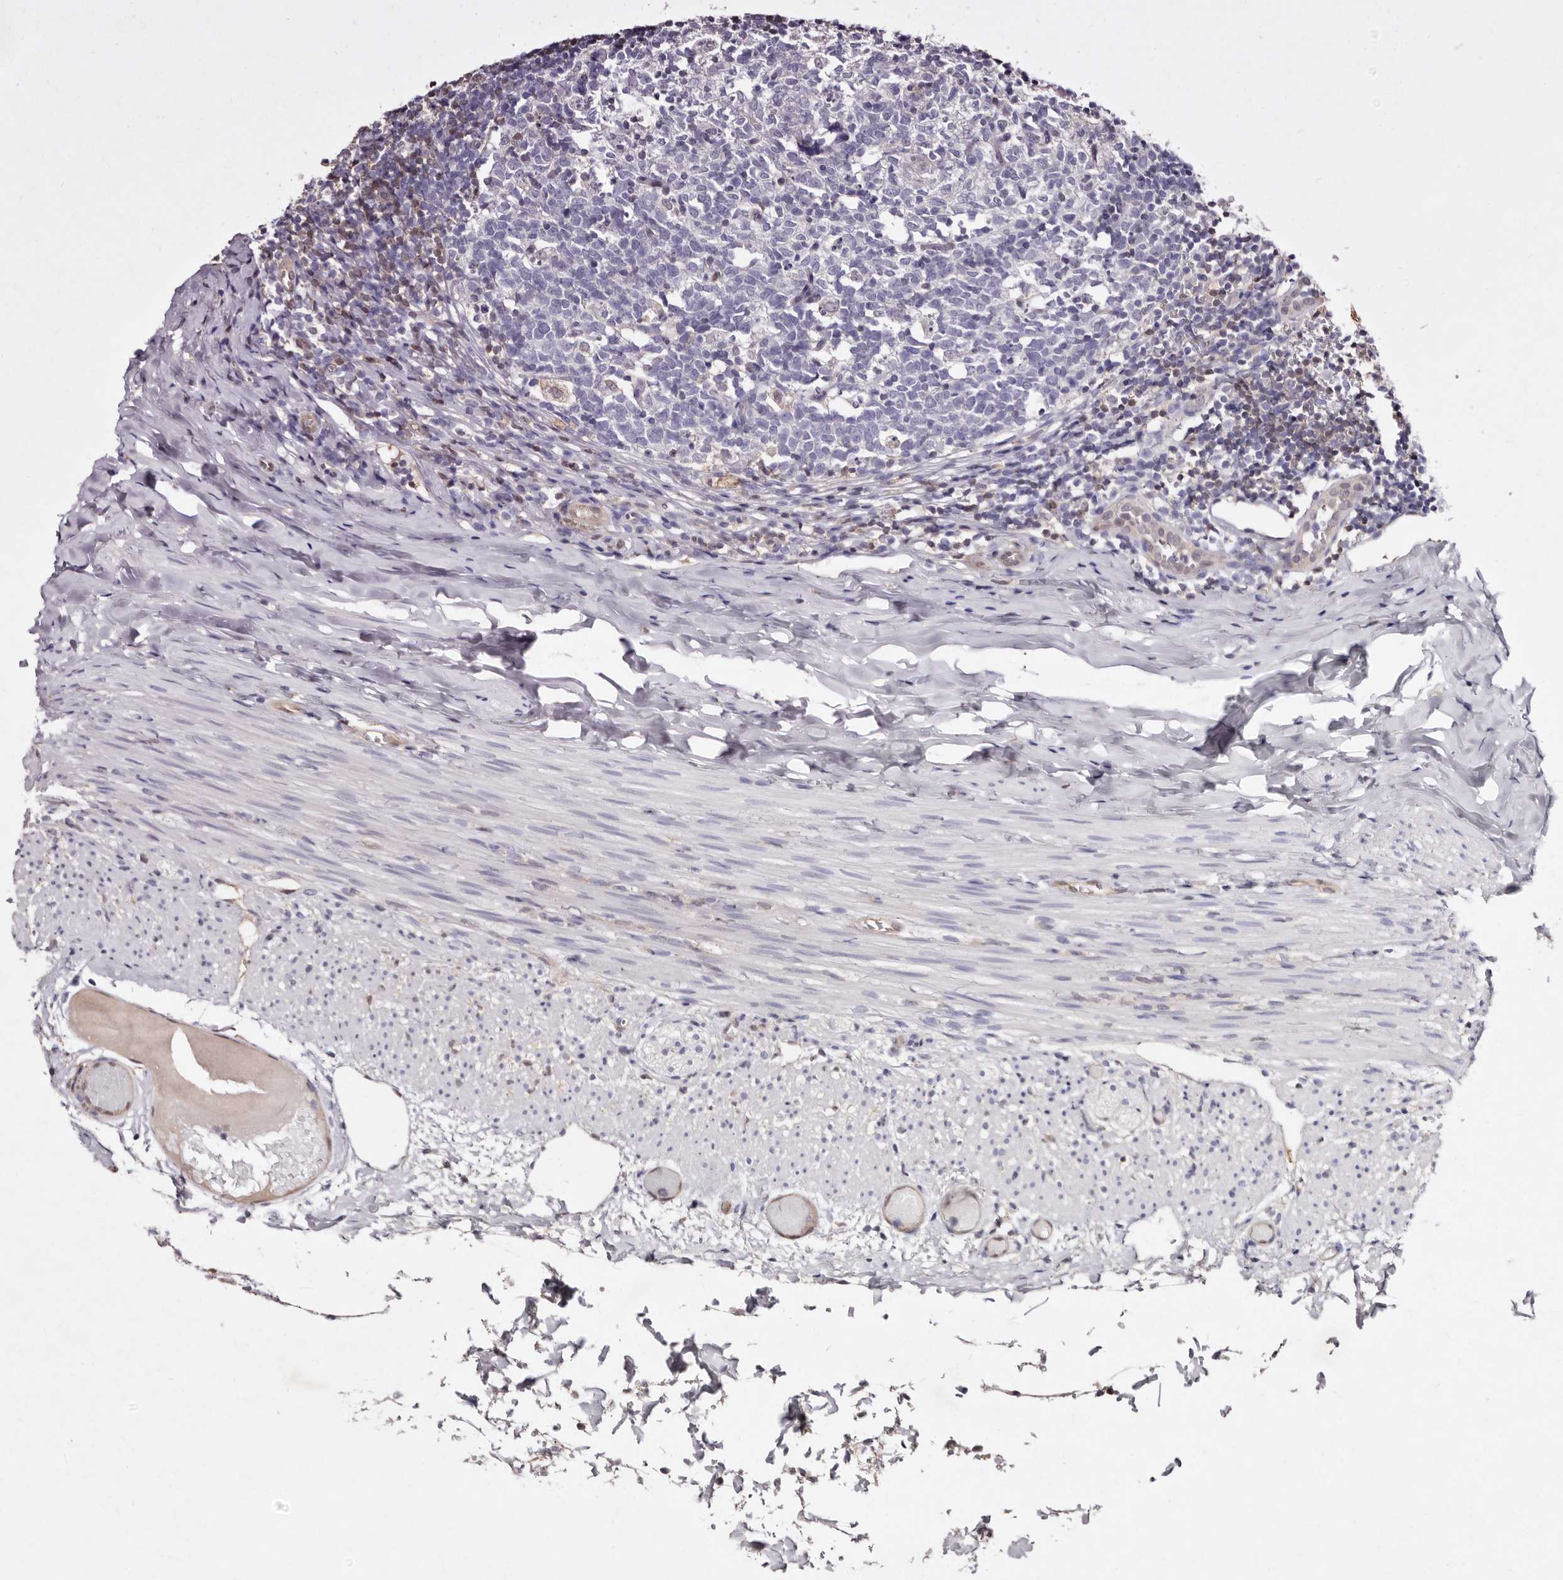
{"staining": {"intensity": "moderate", "quantity": ">75%", "location": "cytoplasmic/membranous"}, "tissue": "appendix", "cell_type": "Glandular cells", "image_type": "normal", "snomed": [{"axis": "morphology", "description": "Normal tissue, NOS"}, {"axis": "topography", "description": "Appendix"}], "caption": "Brown immunohistochemical staining in normal appendix shows moderate cytoplasmic/membranous staining in about >75% of glandular cells. The protein is shown in brown color, while the nuclei are stained blue.", "gene": "GIMAP4", "patient": {"sex": "male", "age": 8}}